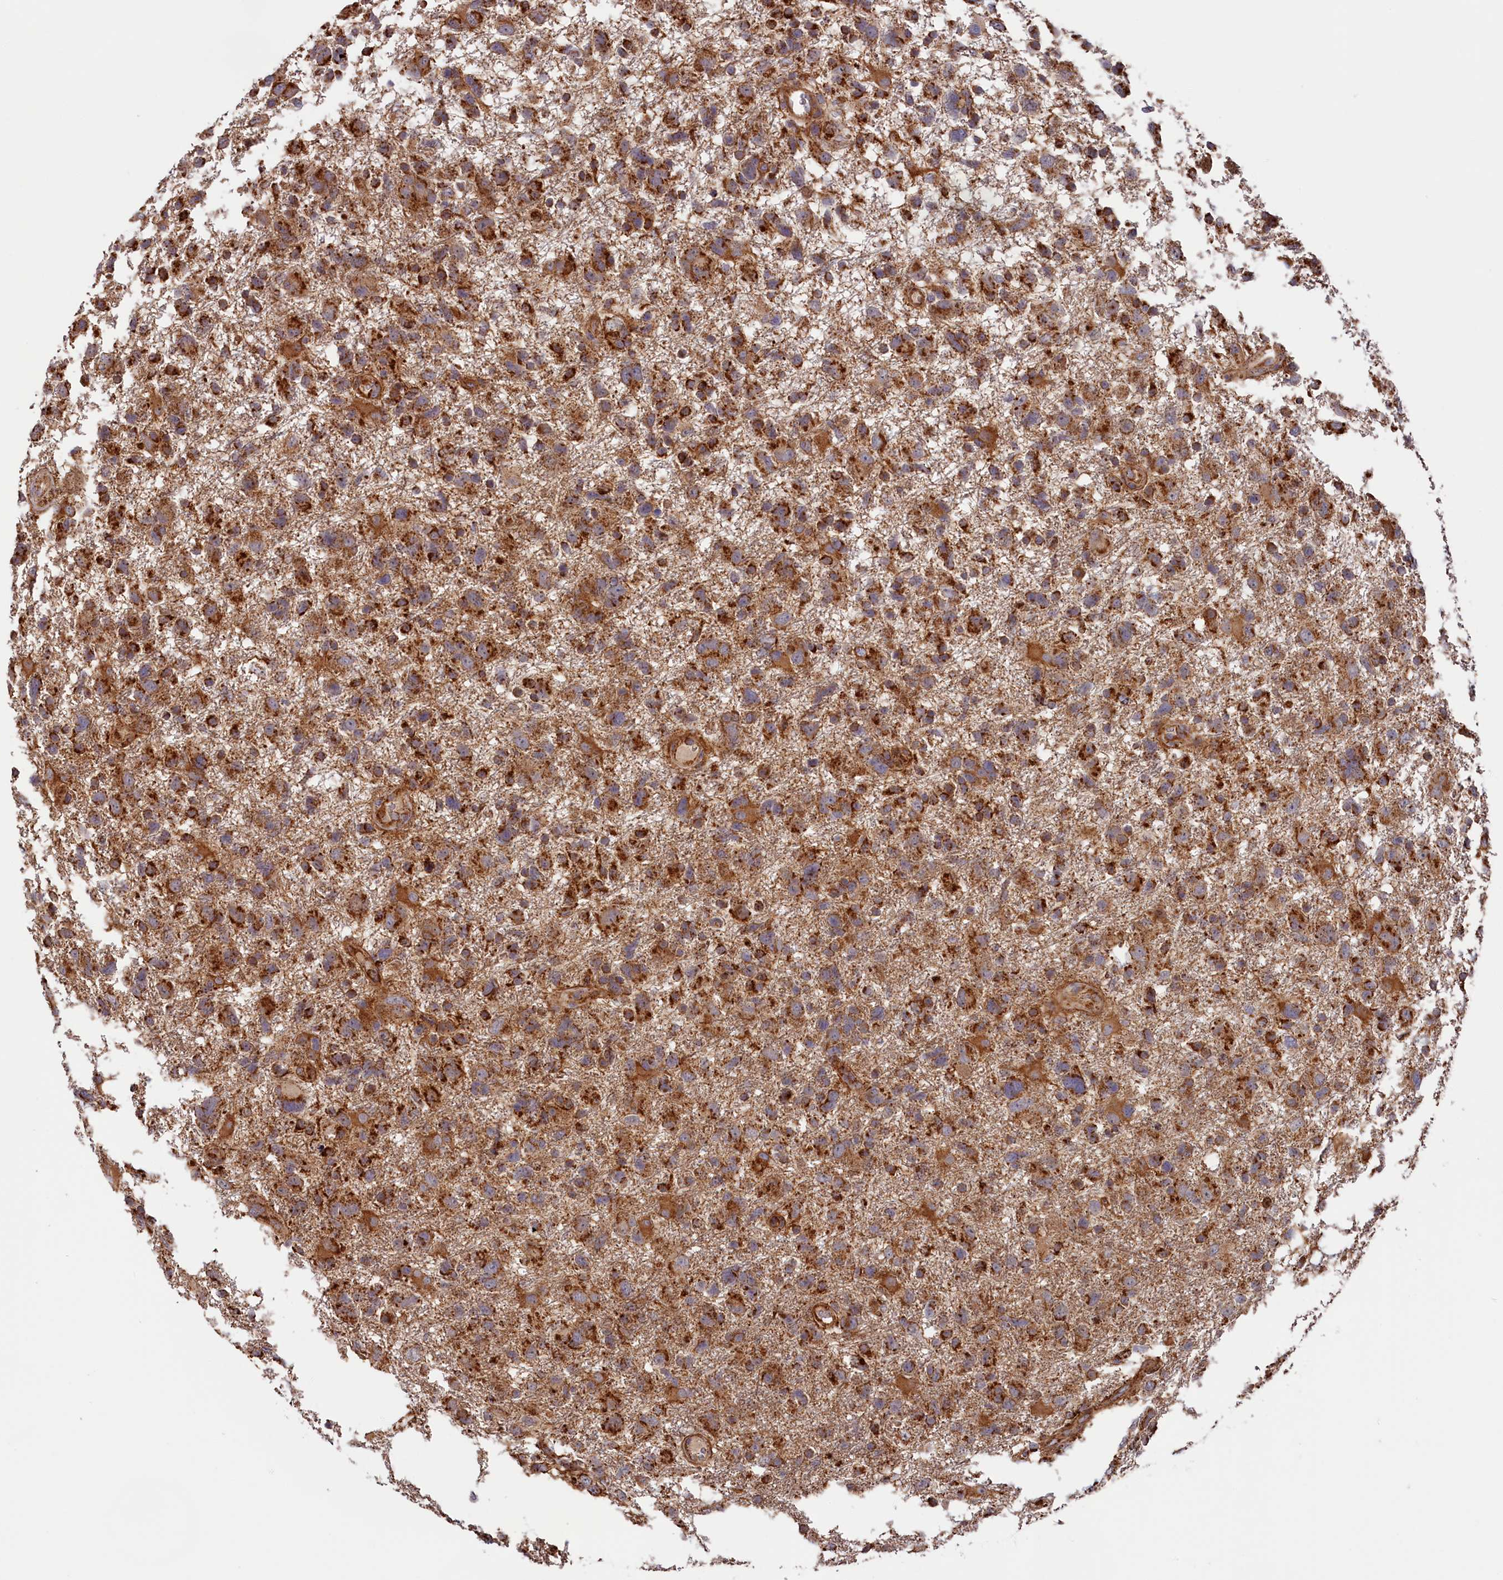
{"staining": {"intensity": "strong", "quantity": ">75%", "location": "cytoplasmic/membranous"}, "tissue": "glioma", "cell_type": "Tumor cells", "image_type": "cancer", "snomed": [{"axis": "morphology", "description": "Glioma, malignant, High grade"}, {"axis": "topography", "description": "Brain"}], "caption": "Protein staining of high-grade glioma (malignant) tissue reveals strong cytoplasmic/membranous positivity in about >75% of tumor cells.", "gene": "MACROD1", "patient": {"sex": "male", "age": 61}}